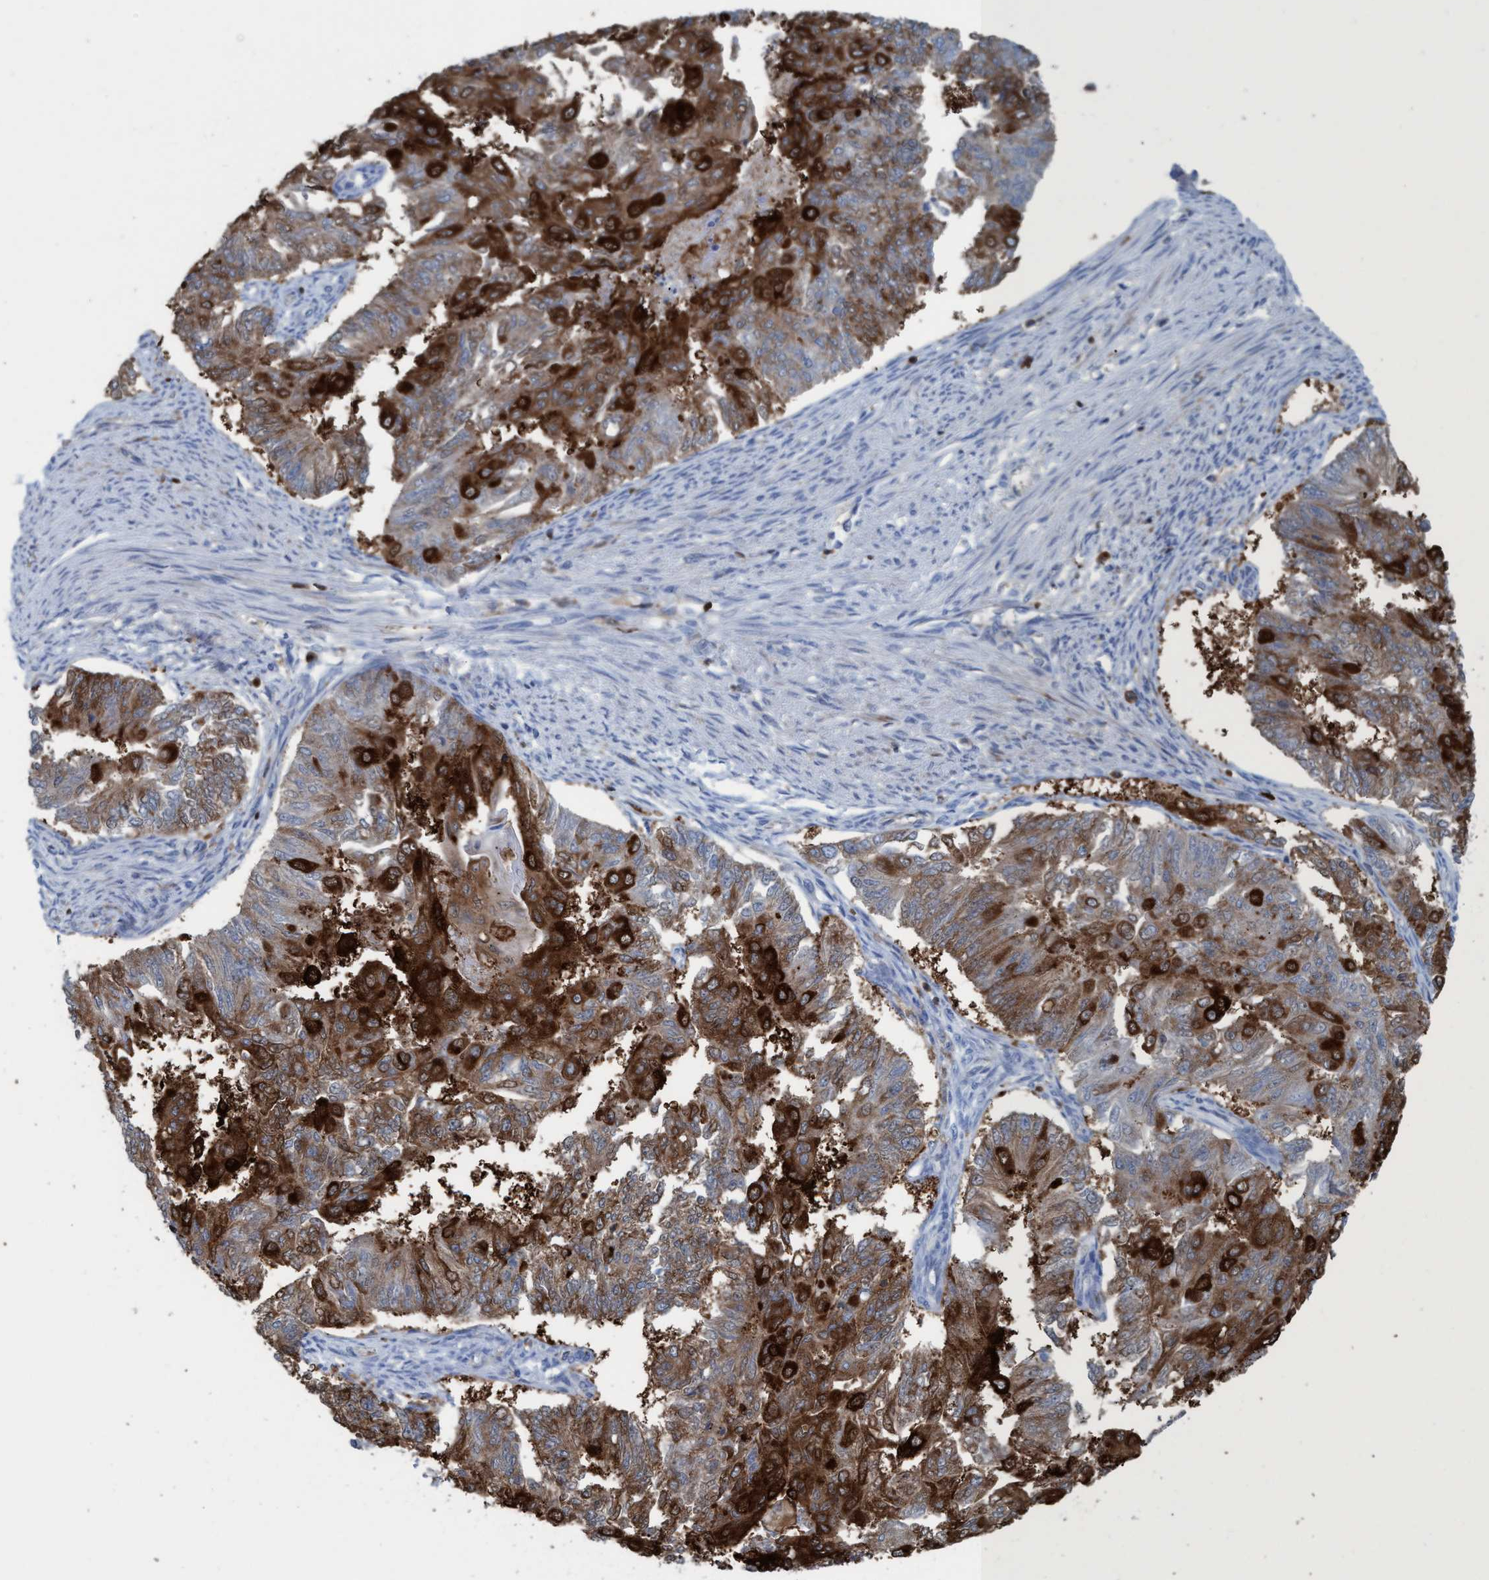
{"staining": {"intensity": "strong", "quantity": ">75%", "location": "cytoplasmic/membranous"}, "tissue": "endometrial cancer", "cell_type": "Tumor cells", "image_type": "cancer", "snomed": [{"axis": "morphology", "description": "Adenocarcinoma, NOS"}, {"axis": "topography", "description": "Endometrium"}], "caption": "Human adenocarcinoma (endometrial) stained for a protein (brown) reveals strong cytoplasmic/membranous positive expression in approximately >75% of tumor cells.", "gene": "EZR", "patient": {"sex": "female", "age": 32}}